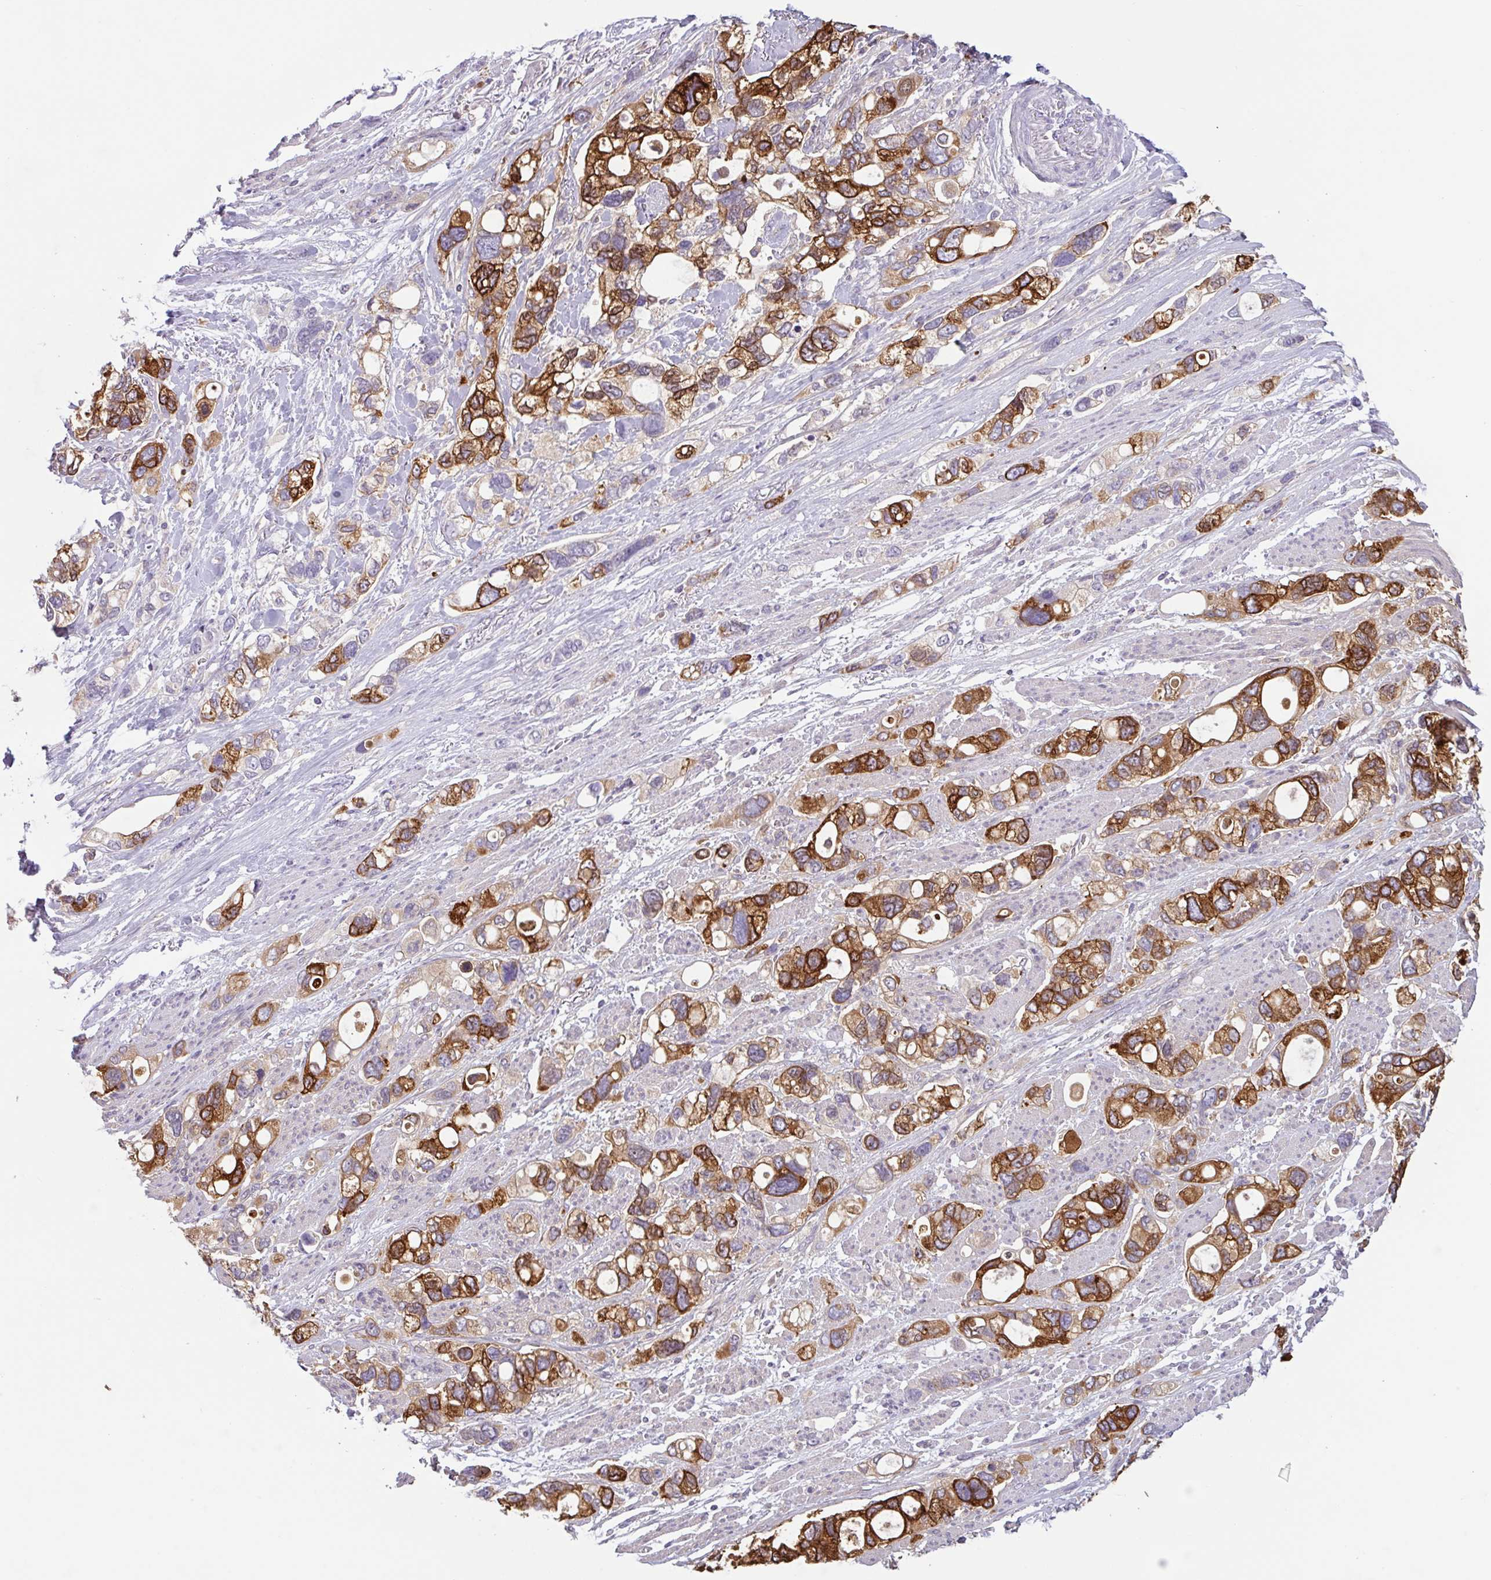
{"staining": {"intensity": "strong", "quantity": ">75%", "location": "cytoplasmic/membranous"}, "tissue": "stomach cancer", "cell_type": "Tumor cells", "image_type": "cancer", "snomed": [{"axis": "morphology", "description": "Adenocarcinoma, NOS"}, {"axis": "topography", "description": "Stomach, upper"}], "caption": "Immunohistochemistry (IHC) histopathology image of neoplastic tissue: stomach cancer stained using IHC shows high levels of strong protein expression localized specifically in the cytoplasmic/membranous of tumor cells, appearing as a cytoplasmic/membranous brown color.", "gene": "CTSE", "patient": {"sex": "female", "age": 81}}